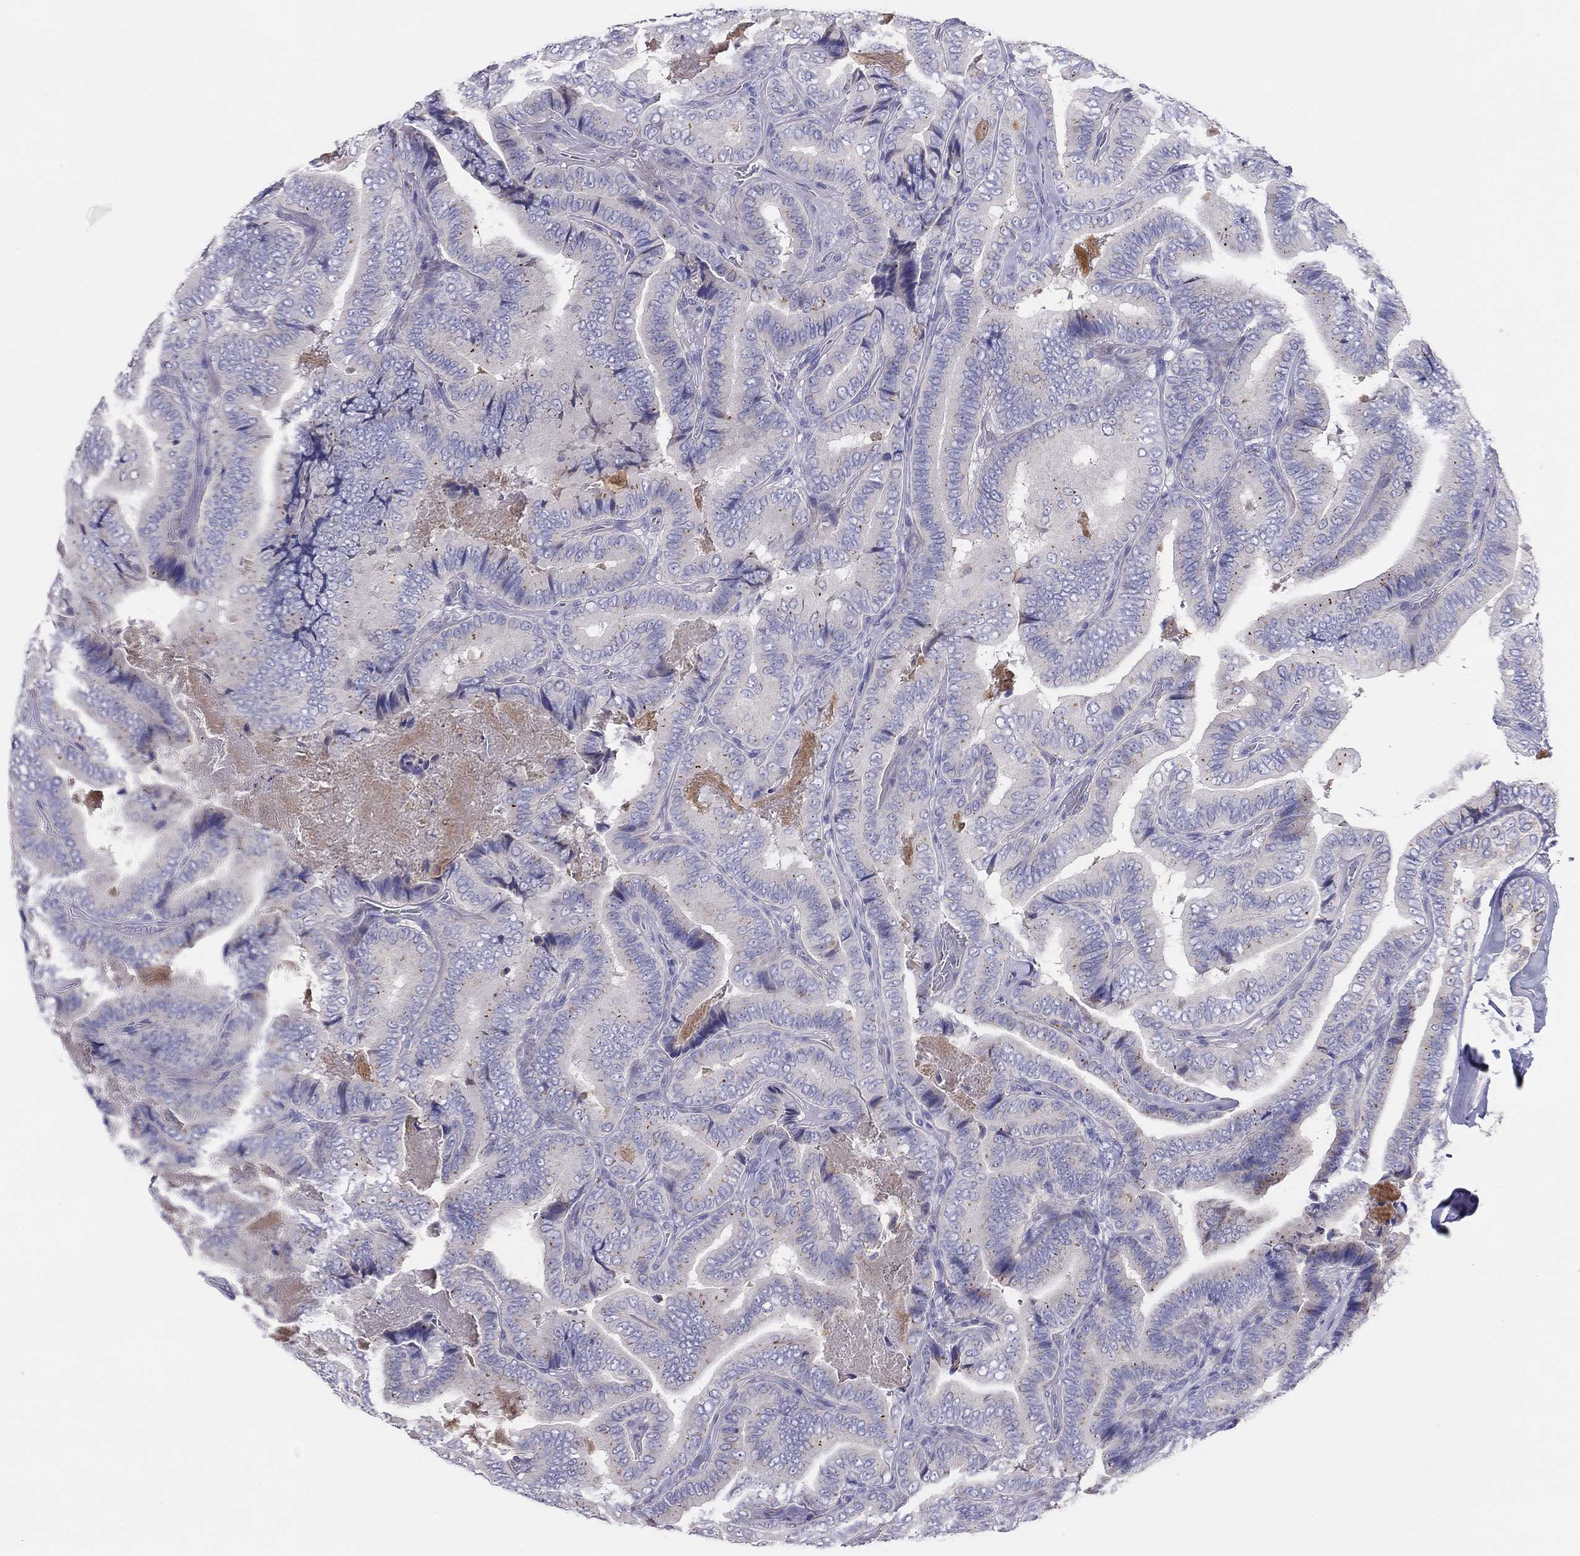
{"staining": {"intensity": "negative", "quantity": "none", "location": "none"}, "tissue": "thyroid cancer", "cell_type": "Tumor cells", "image_type": "cancer", "snomed": [{"axis": "morphology", "description": "Papillary adenocarcinoma, NOS"}, {"axis": "topography", "description": "Thyroid gland"}], "caption": "Thyroid papillary adenocarcinoma was stained to show a protein in brown. There is no significant expression in tumor cells. (Stains: DAB (3,3'-diaminobenzidine) immunohistochemistry with hematoxylin counter stain, Microscopy: brightfield microscopy at high magnification).", "gene": "MGAT4C", "patient": {"sex": "male", "age": 61}}